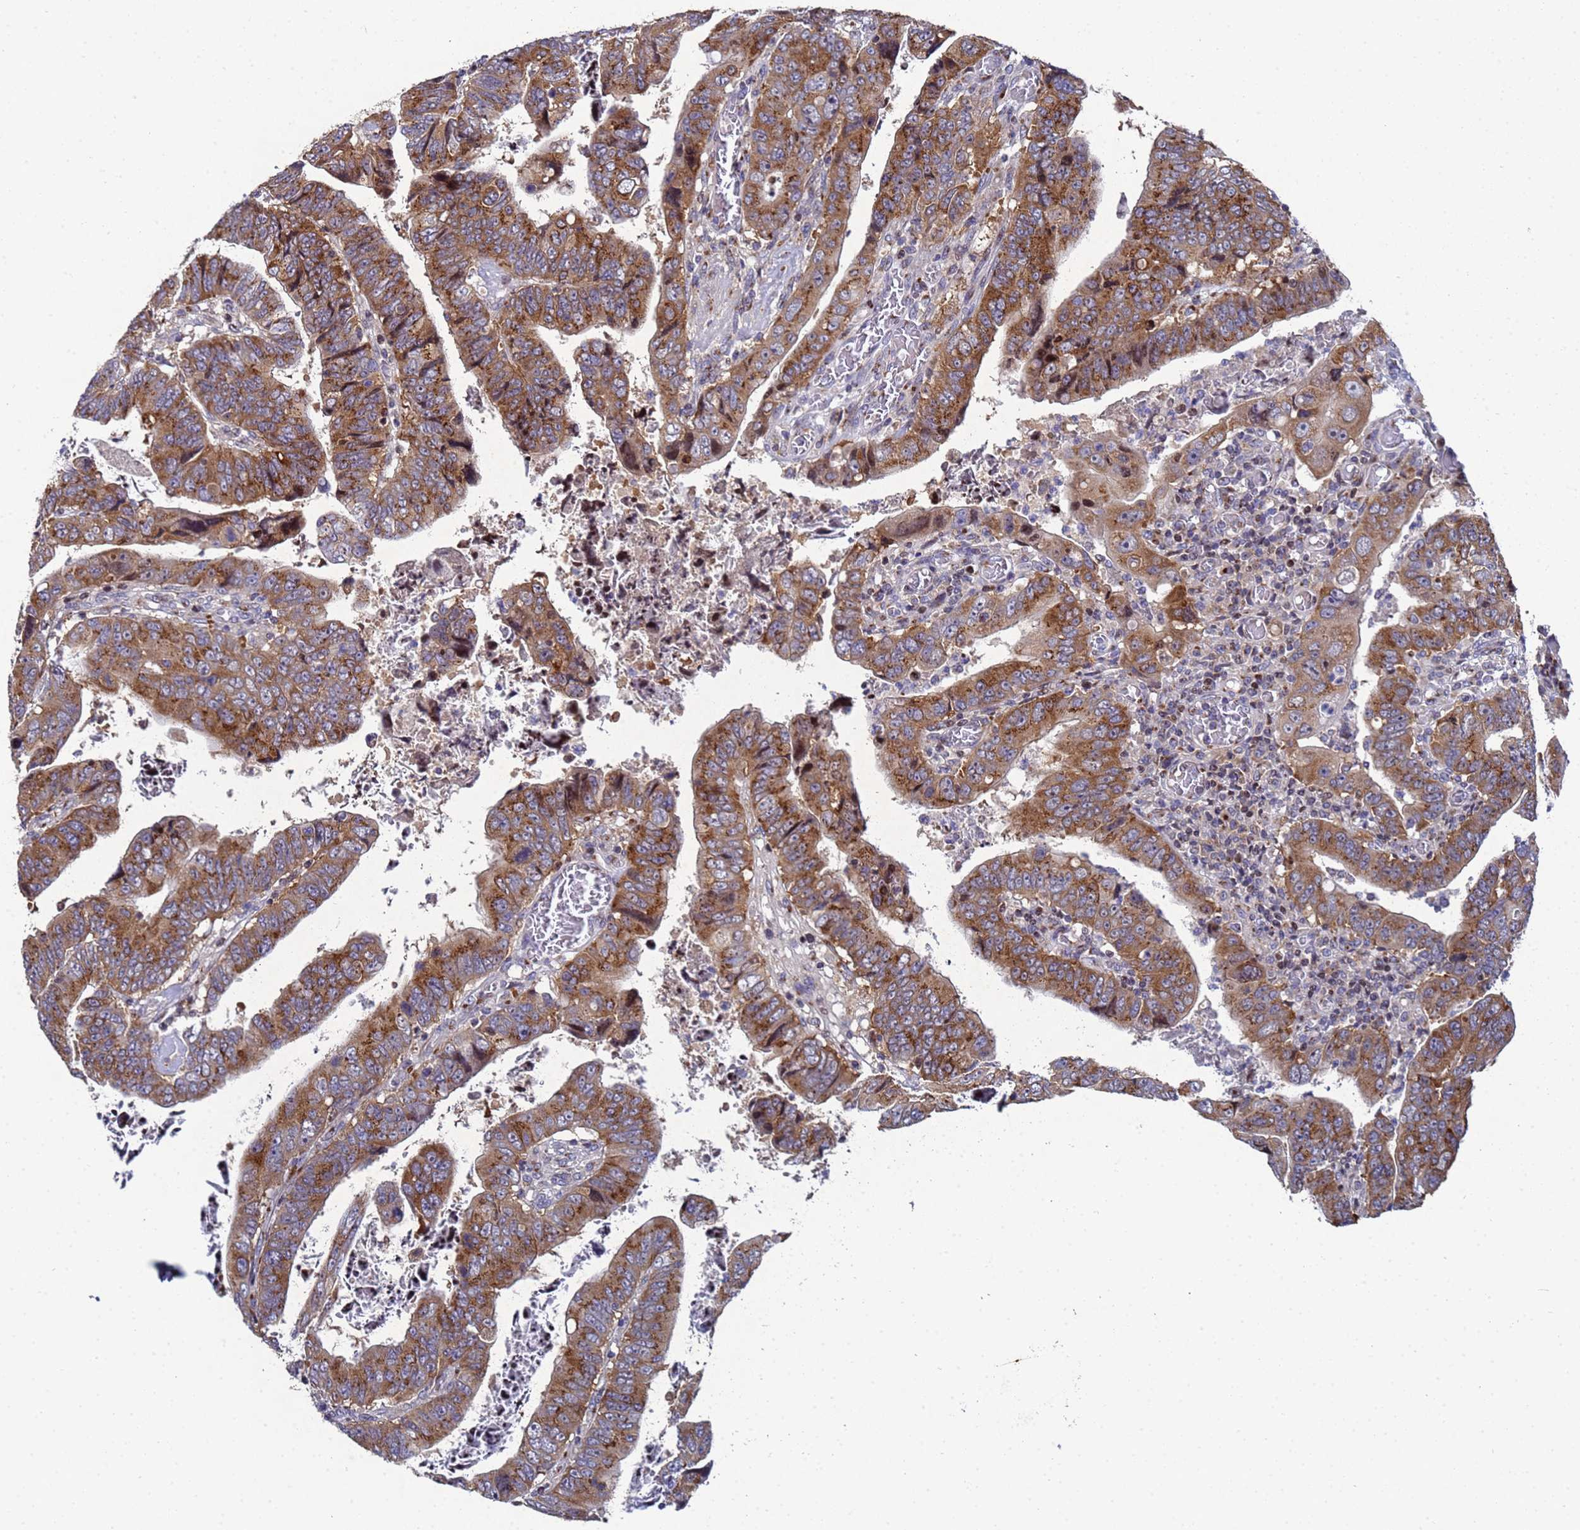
{"staining": {"intensity": "moderate", "quantity": ">75%", "location": "cytoplasmic/membranous"}, "tissue": "colorectal cancer", "cell_type": "Tumor cells", "image_type": "cancer", "snomed": [{"axis": "morphology", "description": "Normal tissue, NOS"}, {"axis": "morphology", "description": "Adenocarcinoma, NOS"}, {"axis": "topography", "description": "Rectum"}], "caption": "Protein analysis of colorectal cancer tissue shows moderate cytoplasmic/membranous positivity in approximately >75% of tumor cells.", "gene": "NSUN6", "patient": {"sex": "female", "age": 65}}